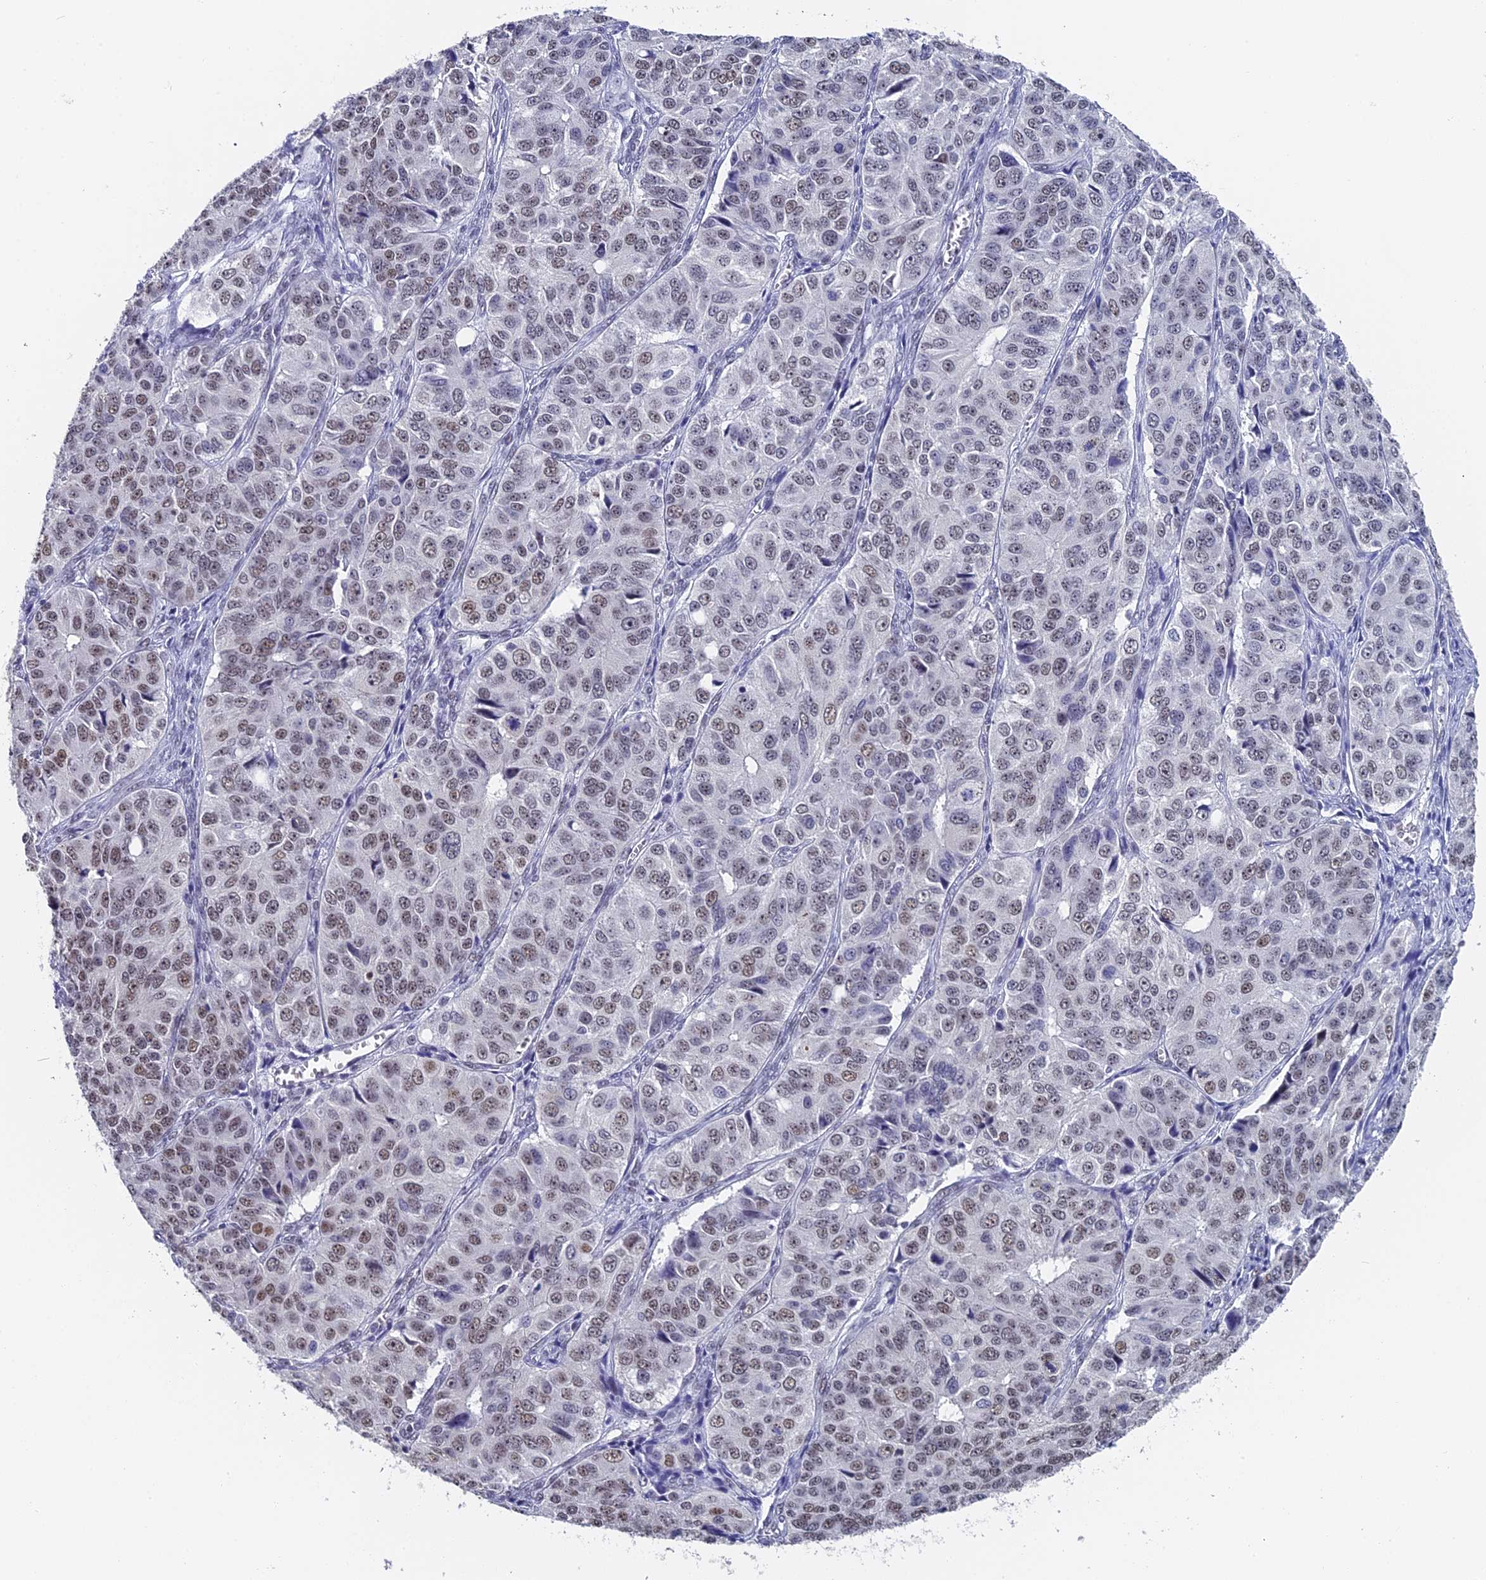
{"staining": {"intensity": "weak", "quantity": "25%-75%", "location": "nuclear"}, "tissue": "ovarian cancer", "cell_type": "Tumor cells", "image_type": "cancer", "snomed": [{"axis": "morphology", "description": "Carcinoma, endometroid"}, {"axis": "topography", "description": "Ovary"}], "caption": "Human ovarian endometroid carcinoma stained with a protein marker exhibits weak staining in tumor cells.", "gene": "CD2BP2", "patient": {"sex": "female", "age": 51}}